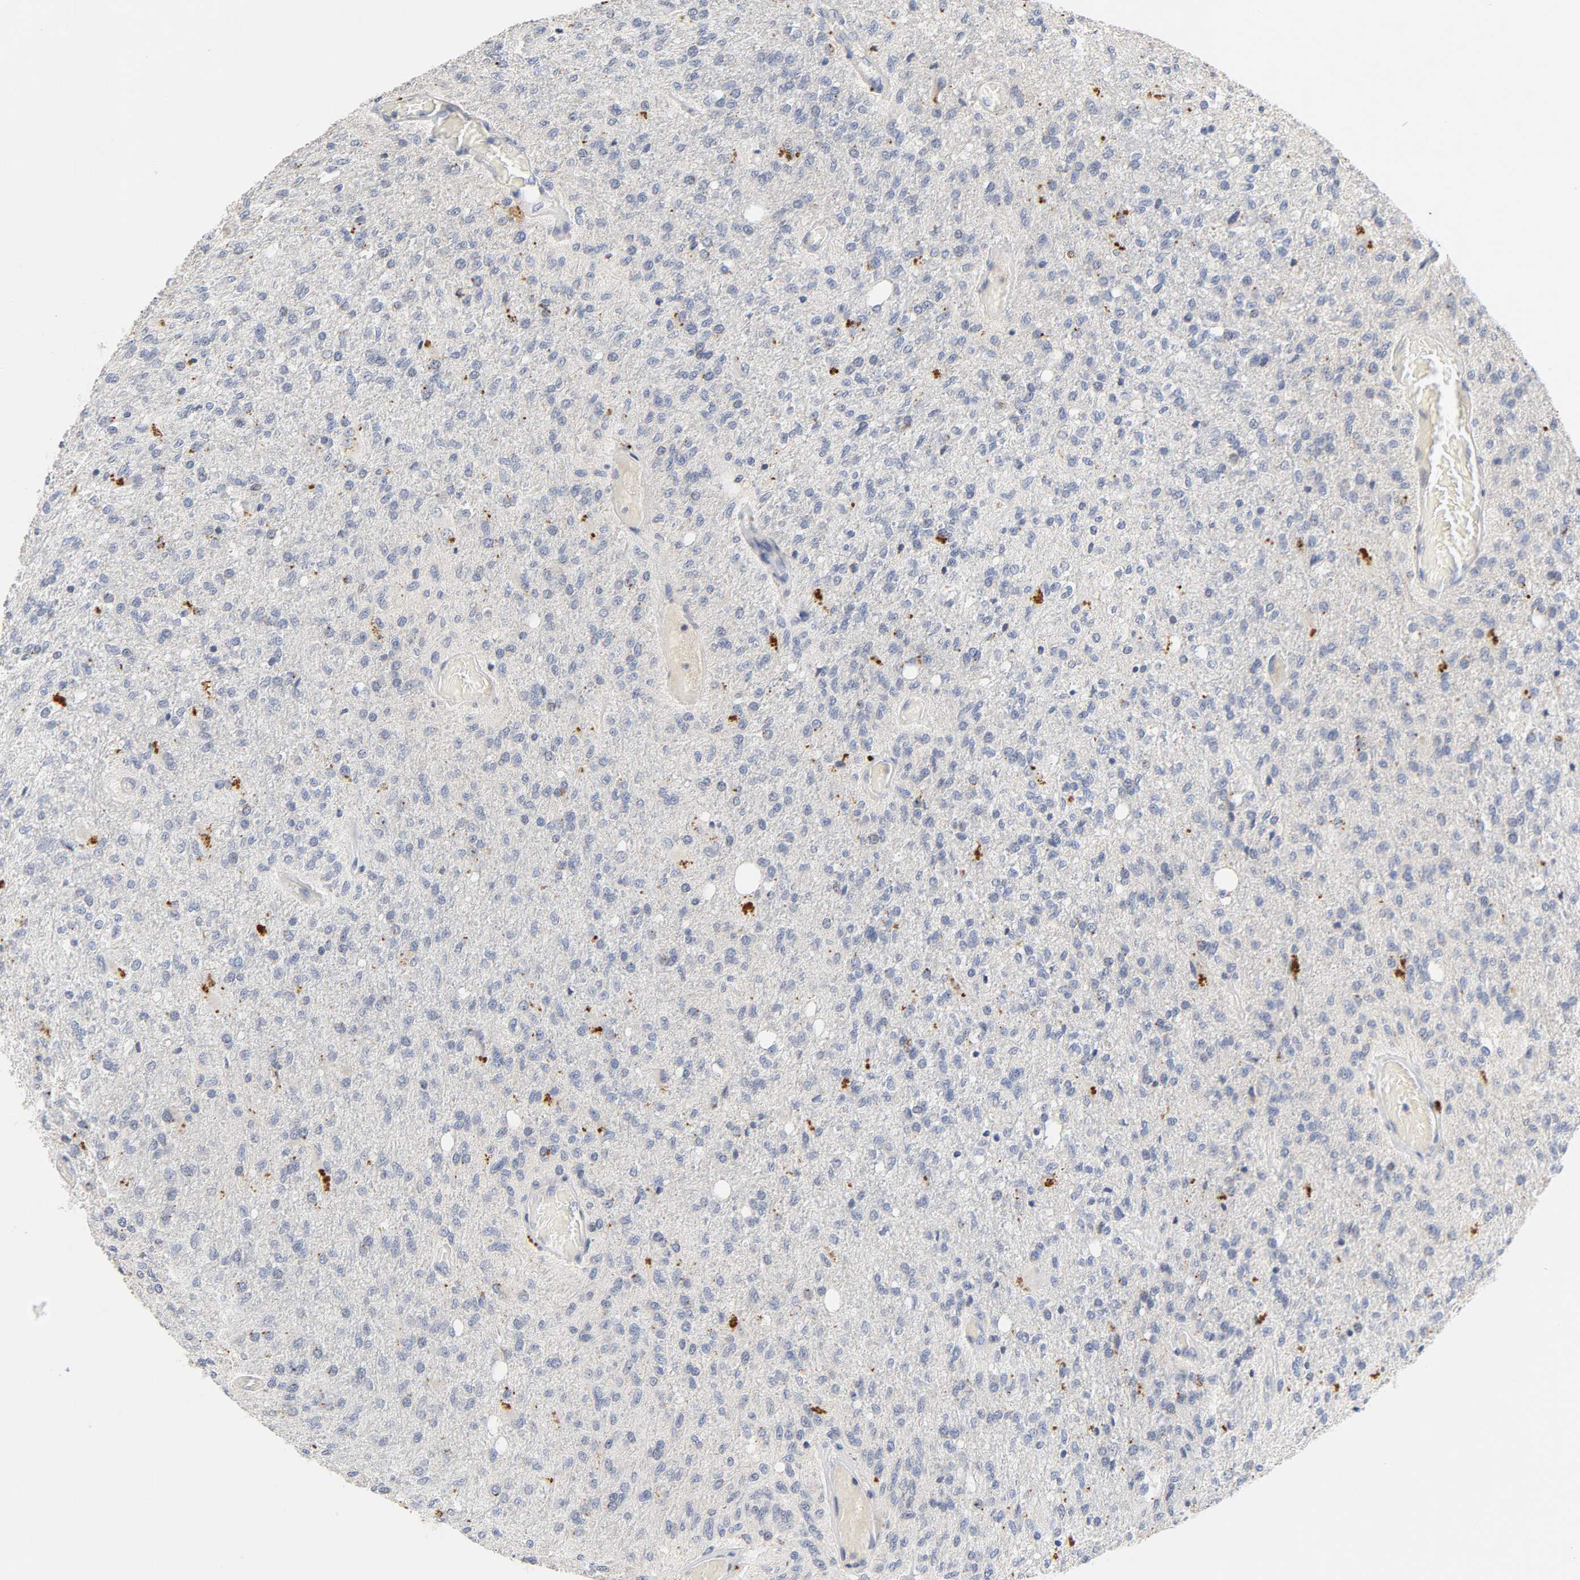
{"staining": {"intensity": "negative", "quantity": "none", "location": "none"}, "tissue": "glioma", "cell_type": "Tumor cells", "image_type": "cancer", "snomed": [{"axis": "morphology", "description": "Normal tissue, NOS"}, {"axis": "morphology", "description": "Glioma, malignant, High grade"}, {"axis": "topography", "description": "Cerebral cortex"}], "caption": "Tumor cells are negative for protein expression in human glioma.", "gene": "BIRC5", "patient": {"sex": "male", "age": 77}}